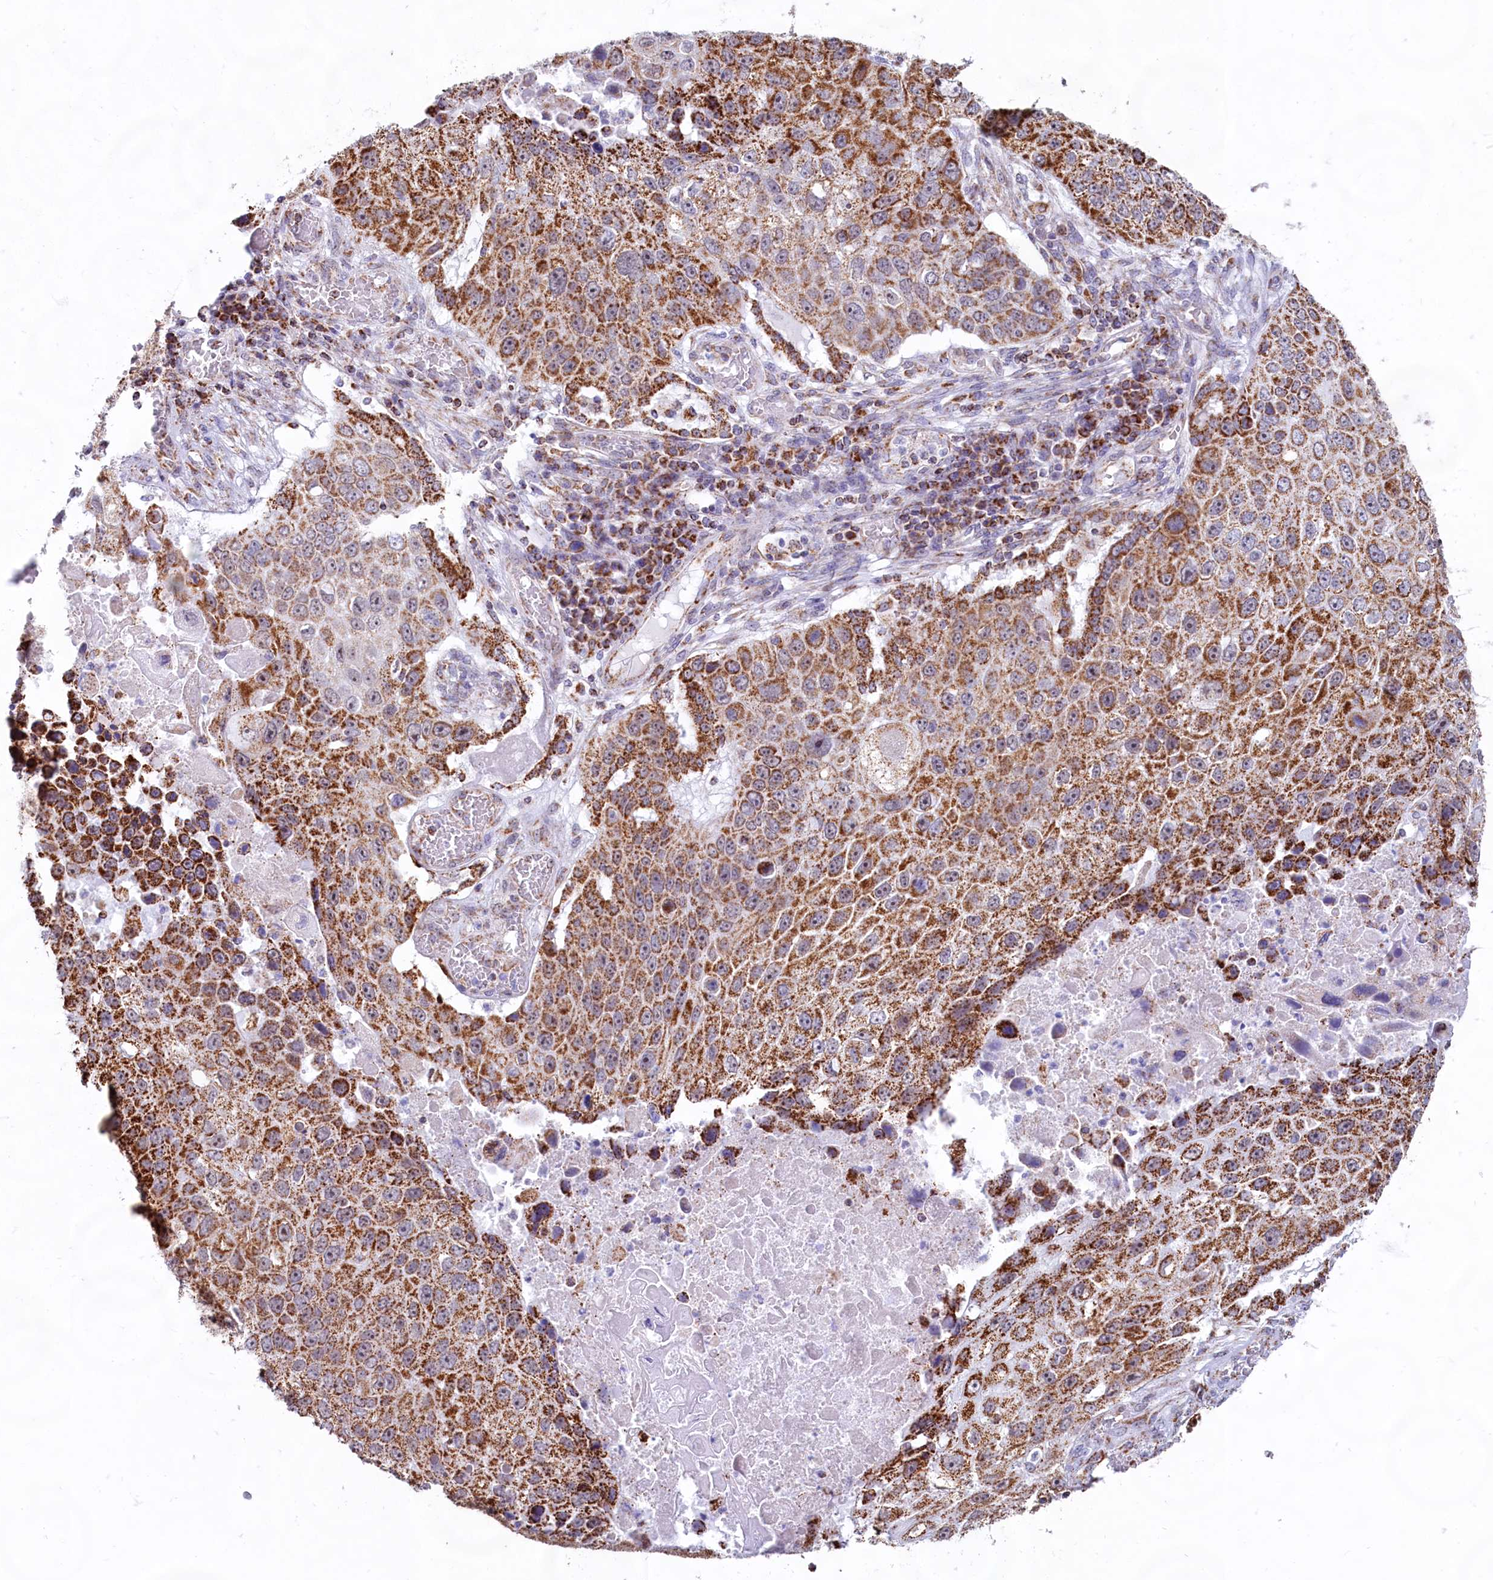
{"staining": {"intensity": "moderate", "quantity": ">75%", "location": "cytoplasmic/membranous"}, "tissue": "lung cancer", "cell_type": "Tumor cells", "image_type": "cancer", "snomed": [{"axis": "morphology", "description": "Squamous cell carcinoma, NOS"}, {"axis": "topography", "description": "Lung"}], "caption": "High-power microscopy captured an immunohistochemistry image of lung cancer (squamous cell carcinoma), revealing moderate cytoplasmic/membranous staining in about >75% of tumor cells.", "gene": "C1D", "patient": {"sex": "male", "age": 61}}